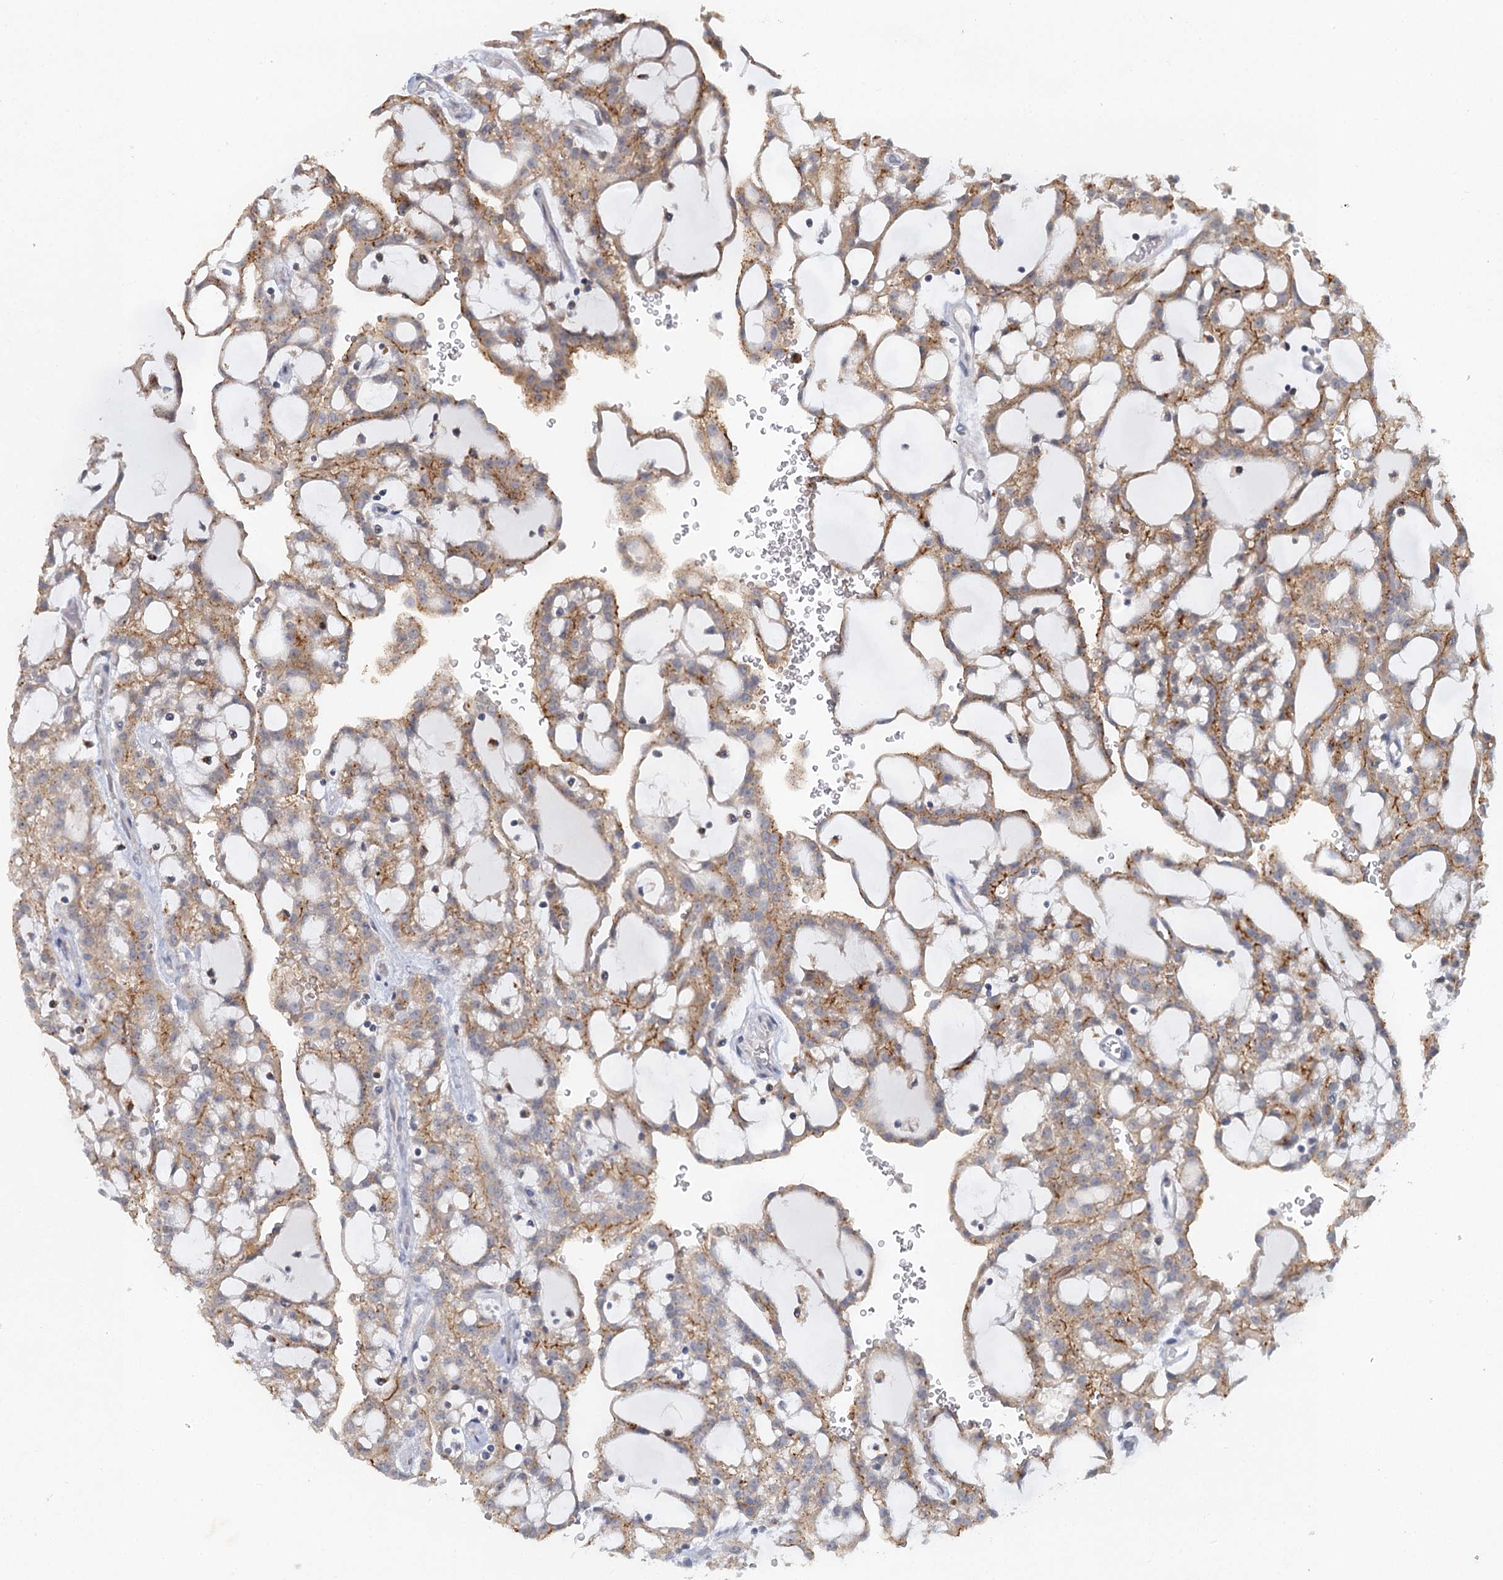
{"staining": {"intensity": "moderate", "quantity": ">75%", "location": "cytoplasmic/membranous"}, "tissue": "renal cancer", "cell_type": "Tumor cells", "image_type": "cancer", "snomed": [{"axis": "morphology", "description": "Adenocarcinoma, NOS"}, {"axis": "topography", "description": "Kidney"}], "caption": "Protein expression analysis of renal adenocarcinoma shows moderate cytoplasmic/membranous expression in about >75% of tumor cells.", "gene": "MYO7B", "patient": {"sex": "male", "age": 63}}